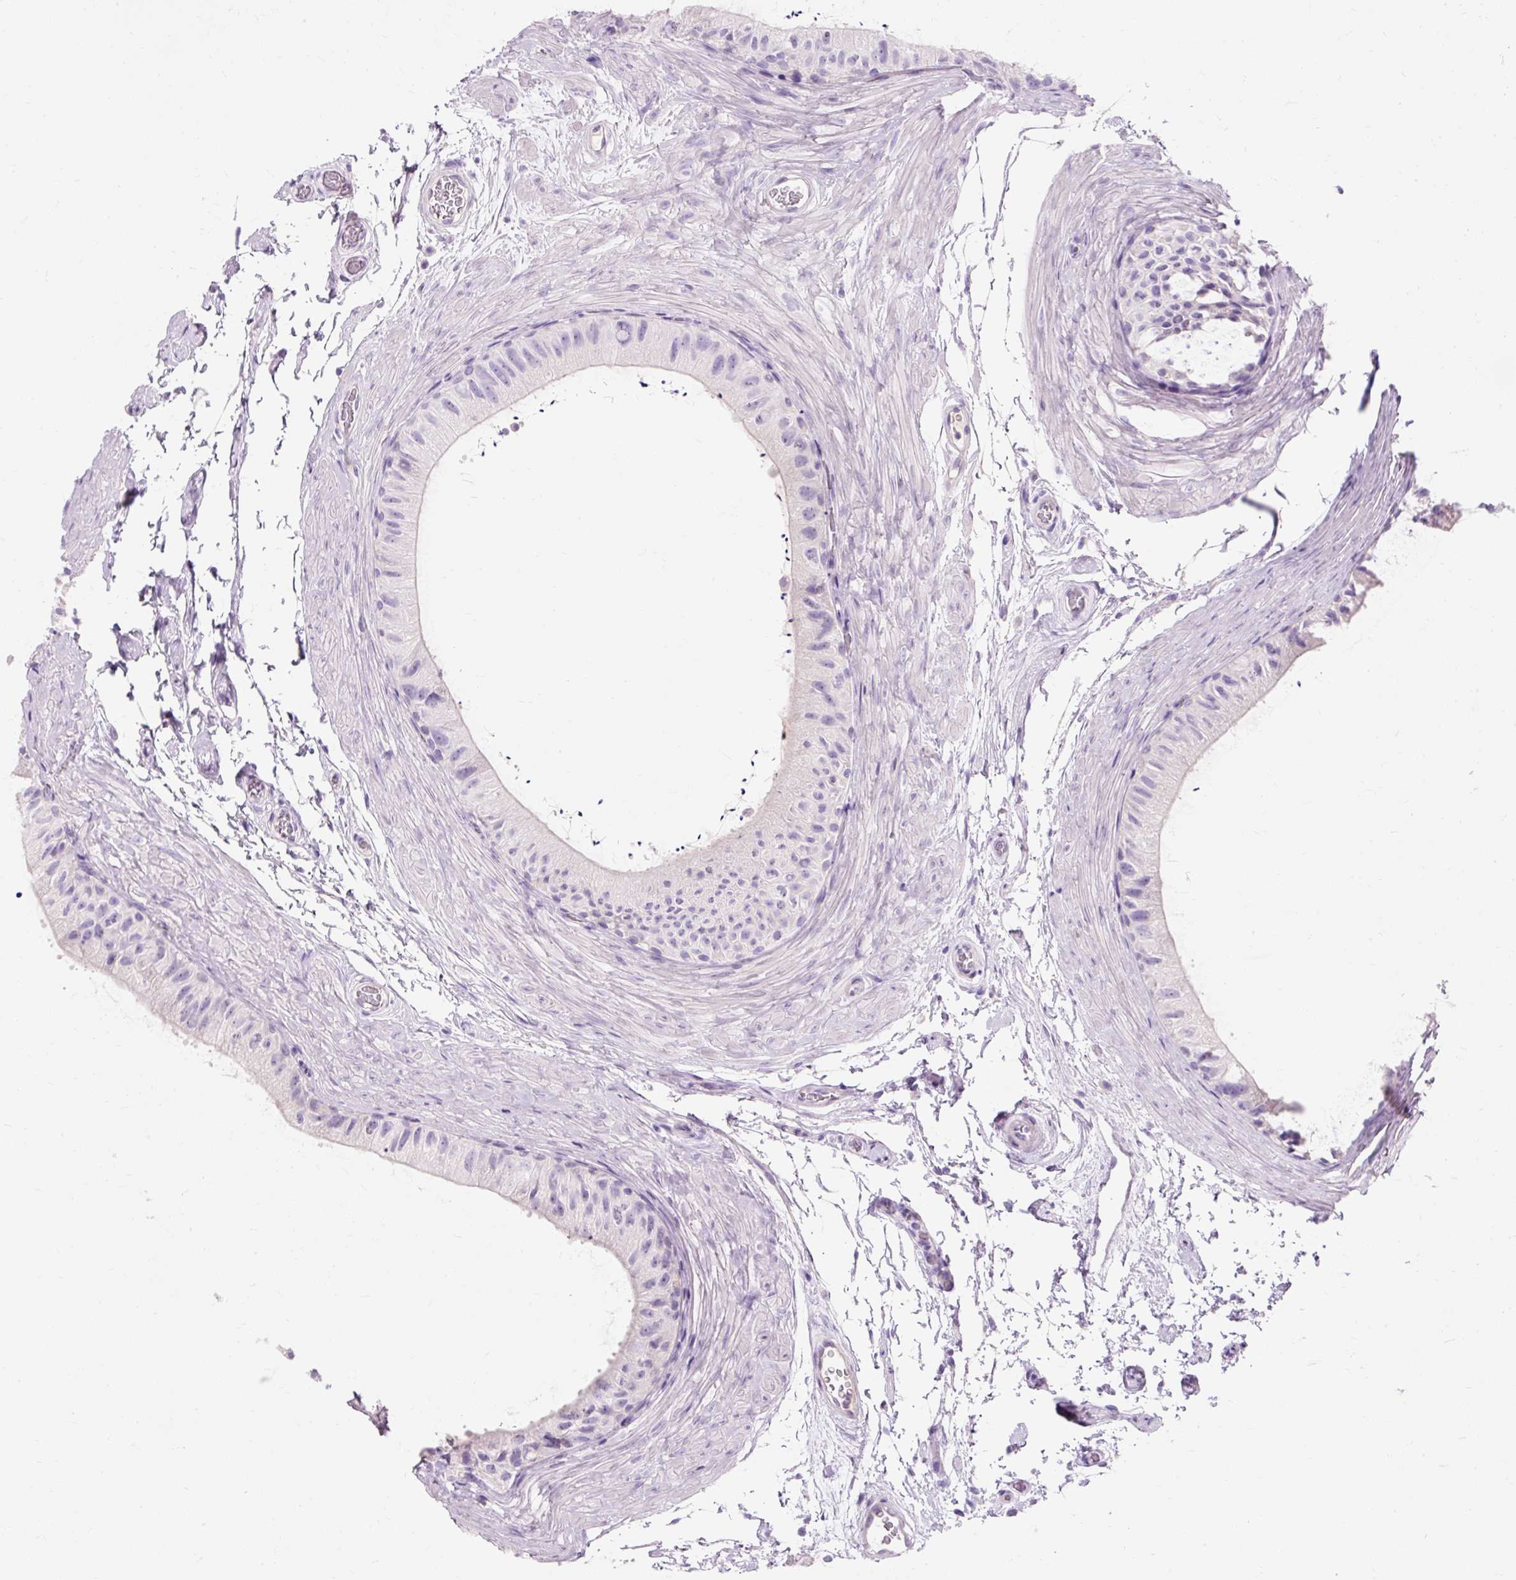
{"staining": {"intensity": "strong", "quantity": "<25%", "location": "cytoplasmic/membranous"}, "tissue": "epididymis", "cell_type": "Glandular cells", "image_type": "normal", "snomed": [{"axis": "morphology", "description": "Normal tissue, NOS"}, {"axis": "topography", "description": "Epididymis"}], "caption": "The immunohistochemical stain highlights strong cytoplasmic/membranous expression in glandular cells of normal epididymis.", "gene": "TMEM213", "patient": {"sex": "male", "age": 55}}